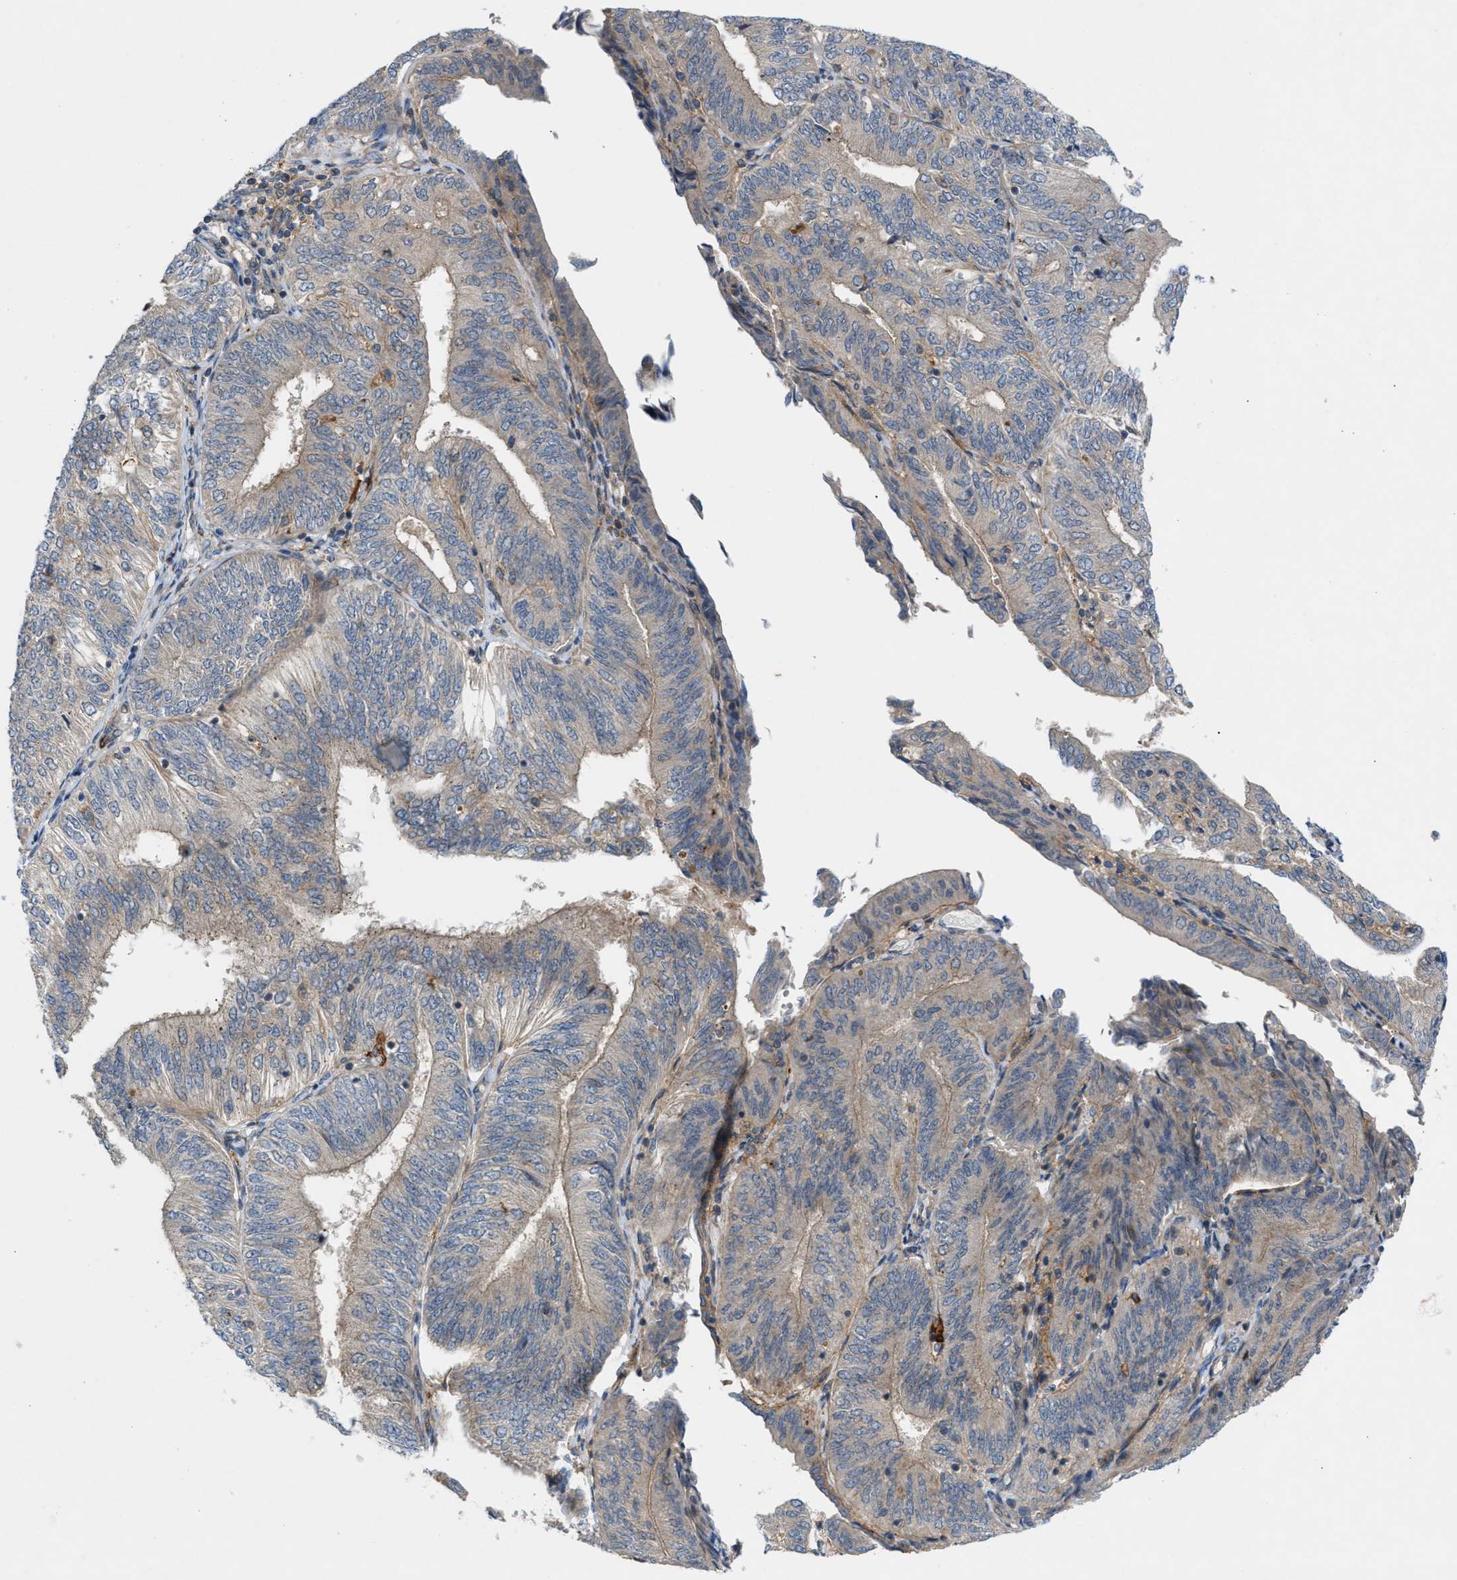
{"staining": {"intensity": "weak", "quantity": ">75%", "location": "cytoplasmic/membranous"}, "tissue": "endometrial cancer", "cell_type": "Tumor cells", "image_type": "cancer", "snomed": [{"axis": "morphology", "description": "Adenocarcinoma, NOS"}, {"axis": "topography", "description": "Endometrium"}], "caption": "Endometrial cancer stained with DAB (3,3'-diaminobenzidine) immunohistochemistry (IHC) reveals low levels of weak cytoplasmic/membranous staining in about >75% of tumor cells. The protein of interest is shown in brown color, while the nuclei are stained blue.", "gene": "CYB5D1", "patient": {"sex": "female", "age": 58}}